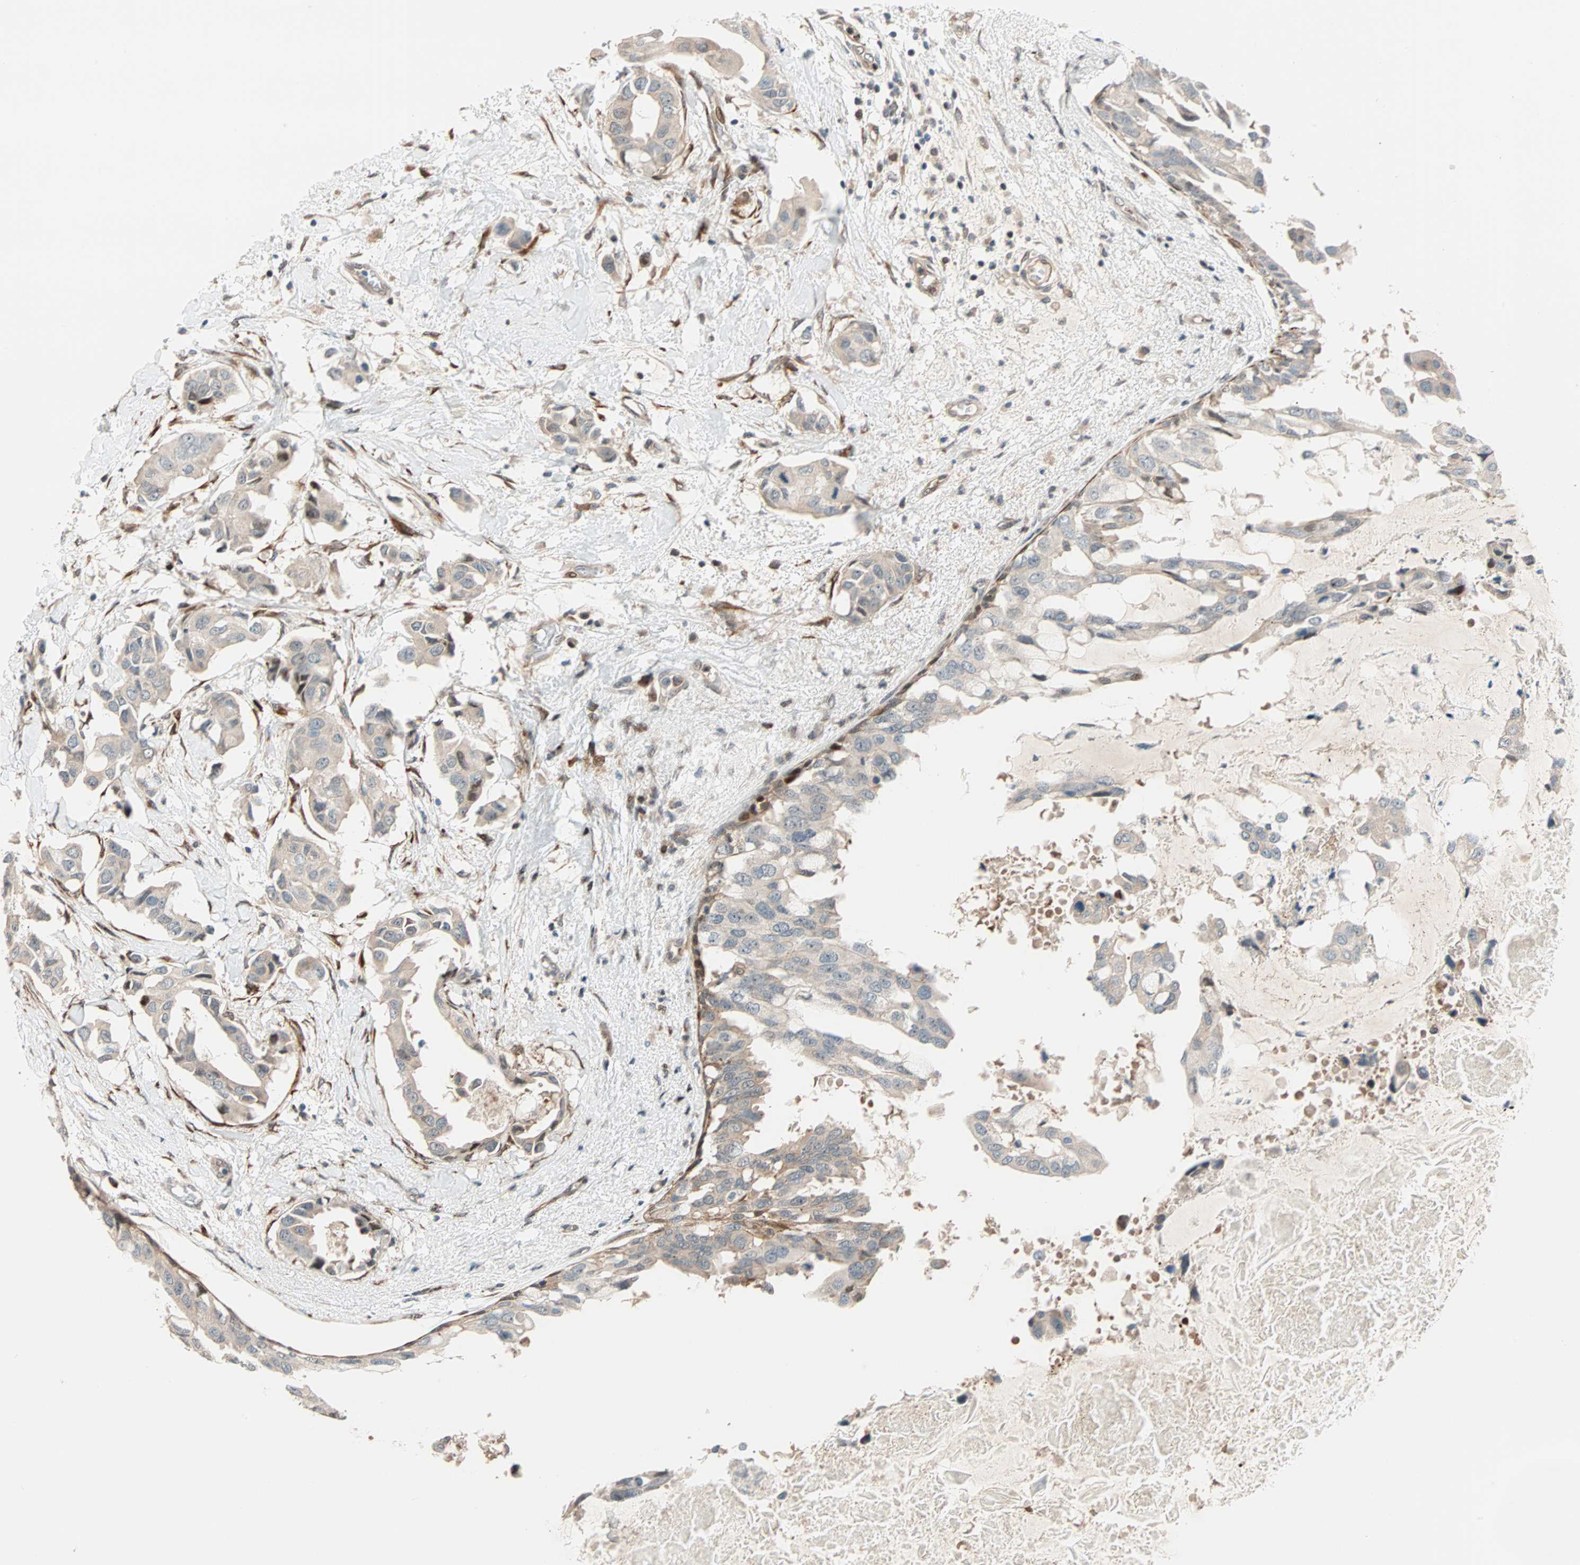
{"staining": {"intensity": "weak", "quantity": ">75%", "location": "cytoplasmic/membranous"}, "tissue": "breast cancer", "cell_type": "Tumor cells", "image_type": "cancer", "snomed": [{"axis": "morphology", "description": "Duct carcinoma"}, {"axis": "topography", "description": "Breast"}], "caption": "Immunohistochemical staining of infiltrating ductal carcinoma (breast) demonstrates low levels of weak cytoplasmic/membranous positivity in about >75% of tumor cells. The staining was performed using DAB (3,3'-diaminobenzidine), with brown indicating positive protein expression. Nuclei are stained blue with hematoxylin.", "gene": "HECW1", "patient": {"sex": "female", "age": 40}}